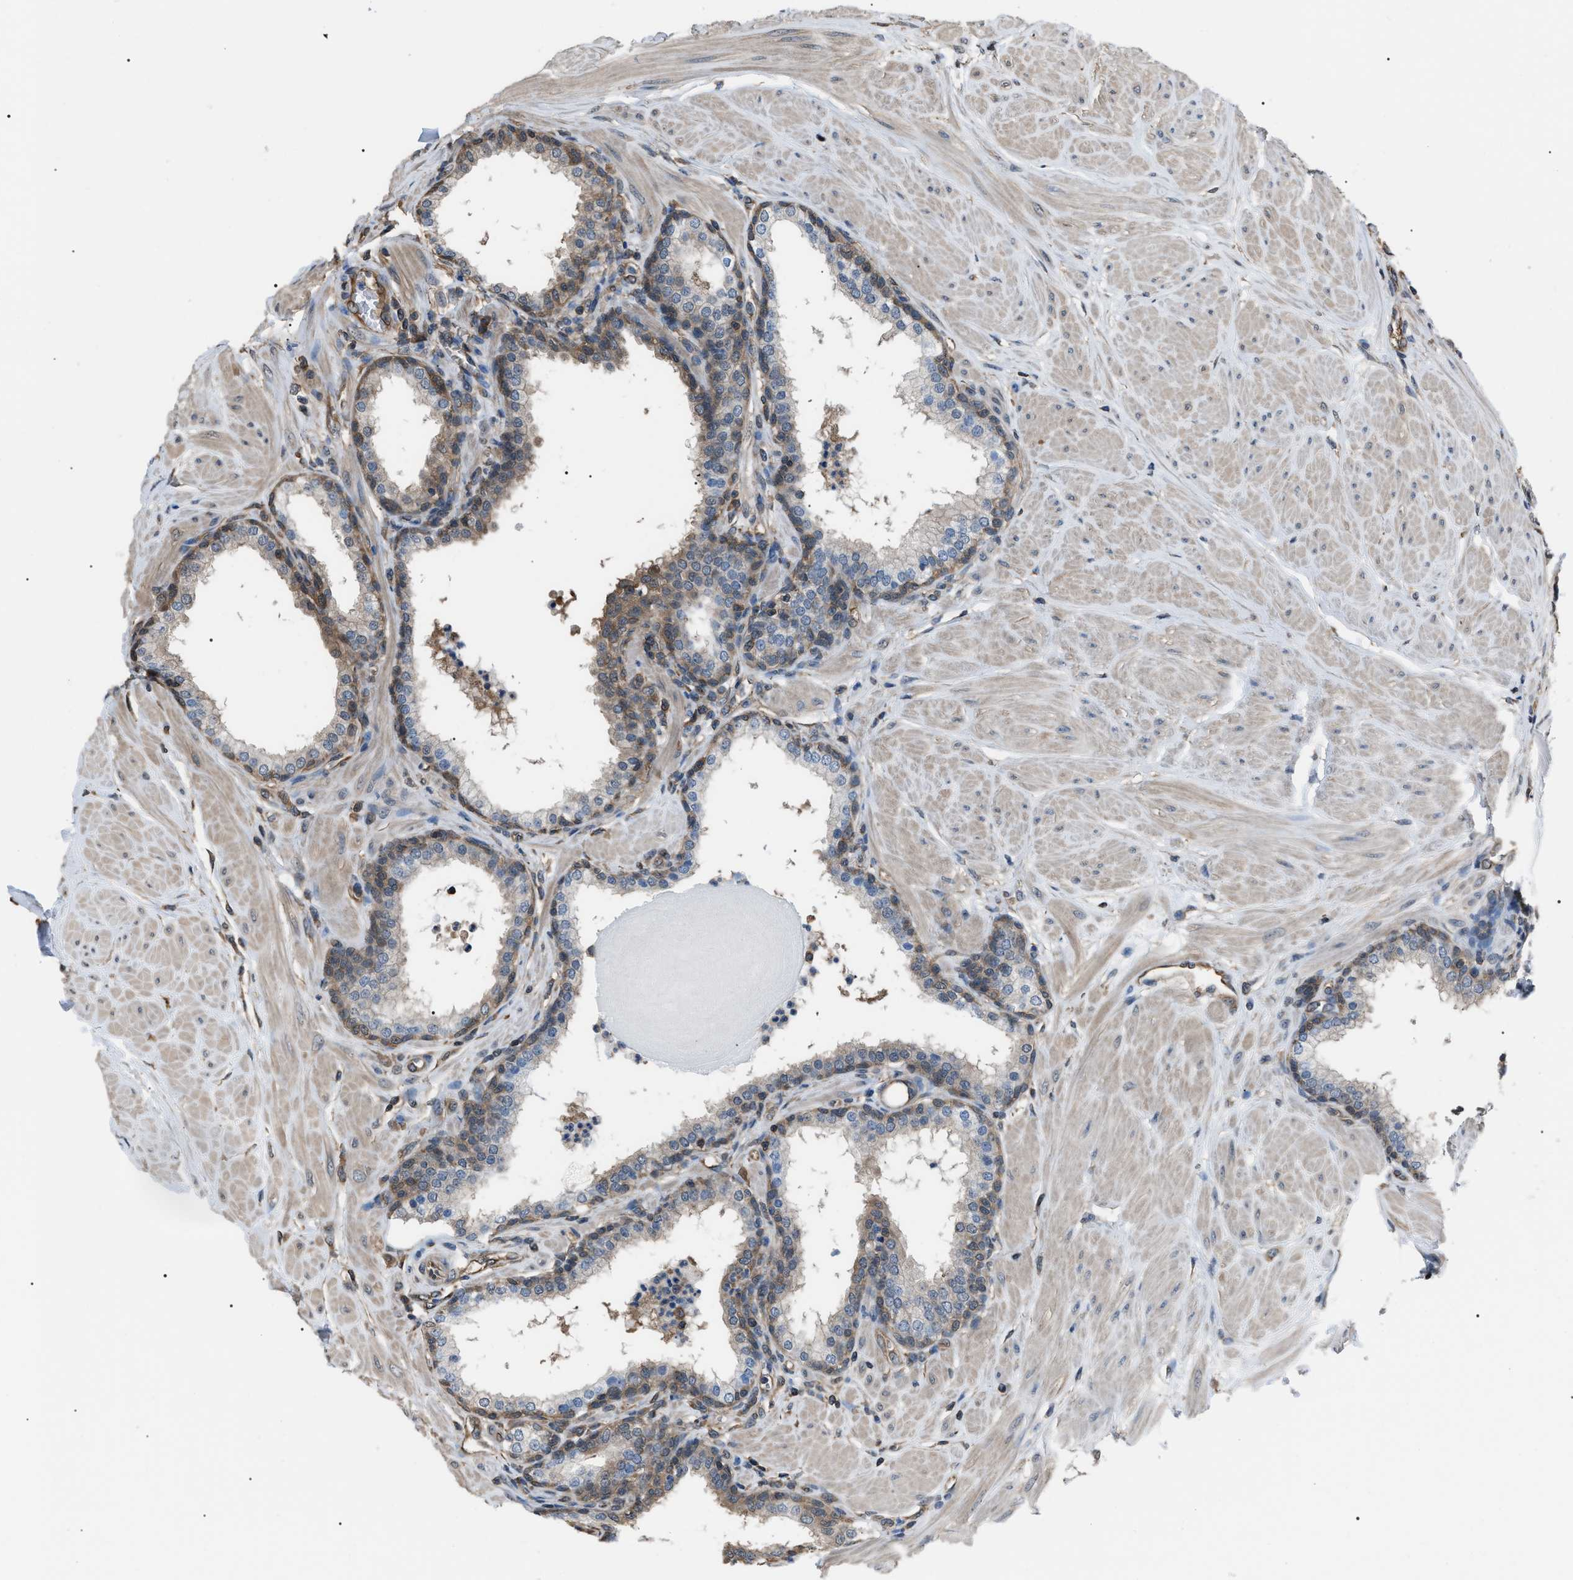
{"staining": {"intensity": "weak", "quantity": "<25%", "location": "cytoplasmic/membranous"}, "tissue": "prostate", "cell_type": "Glandular cells", "image_type": "normal", "snomed": [{"axis": "morphology", "description": "Normal tissue, NOS"}, {"axis": "topography", "description": "Prostate"}], "caption": "Immunohistochemistry image of normal prostate stained for a protein (brown), which exhibits no staining in glandular cells. Nuclei are stained in blue.", "gene": "PDCD5", "patient": {"sex": "male", "age": 51}}